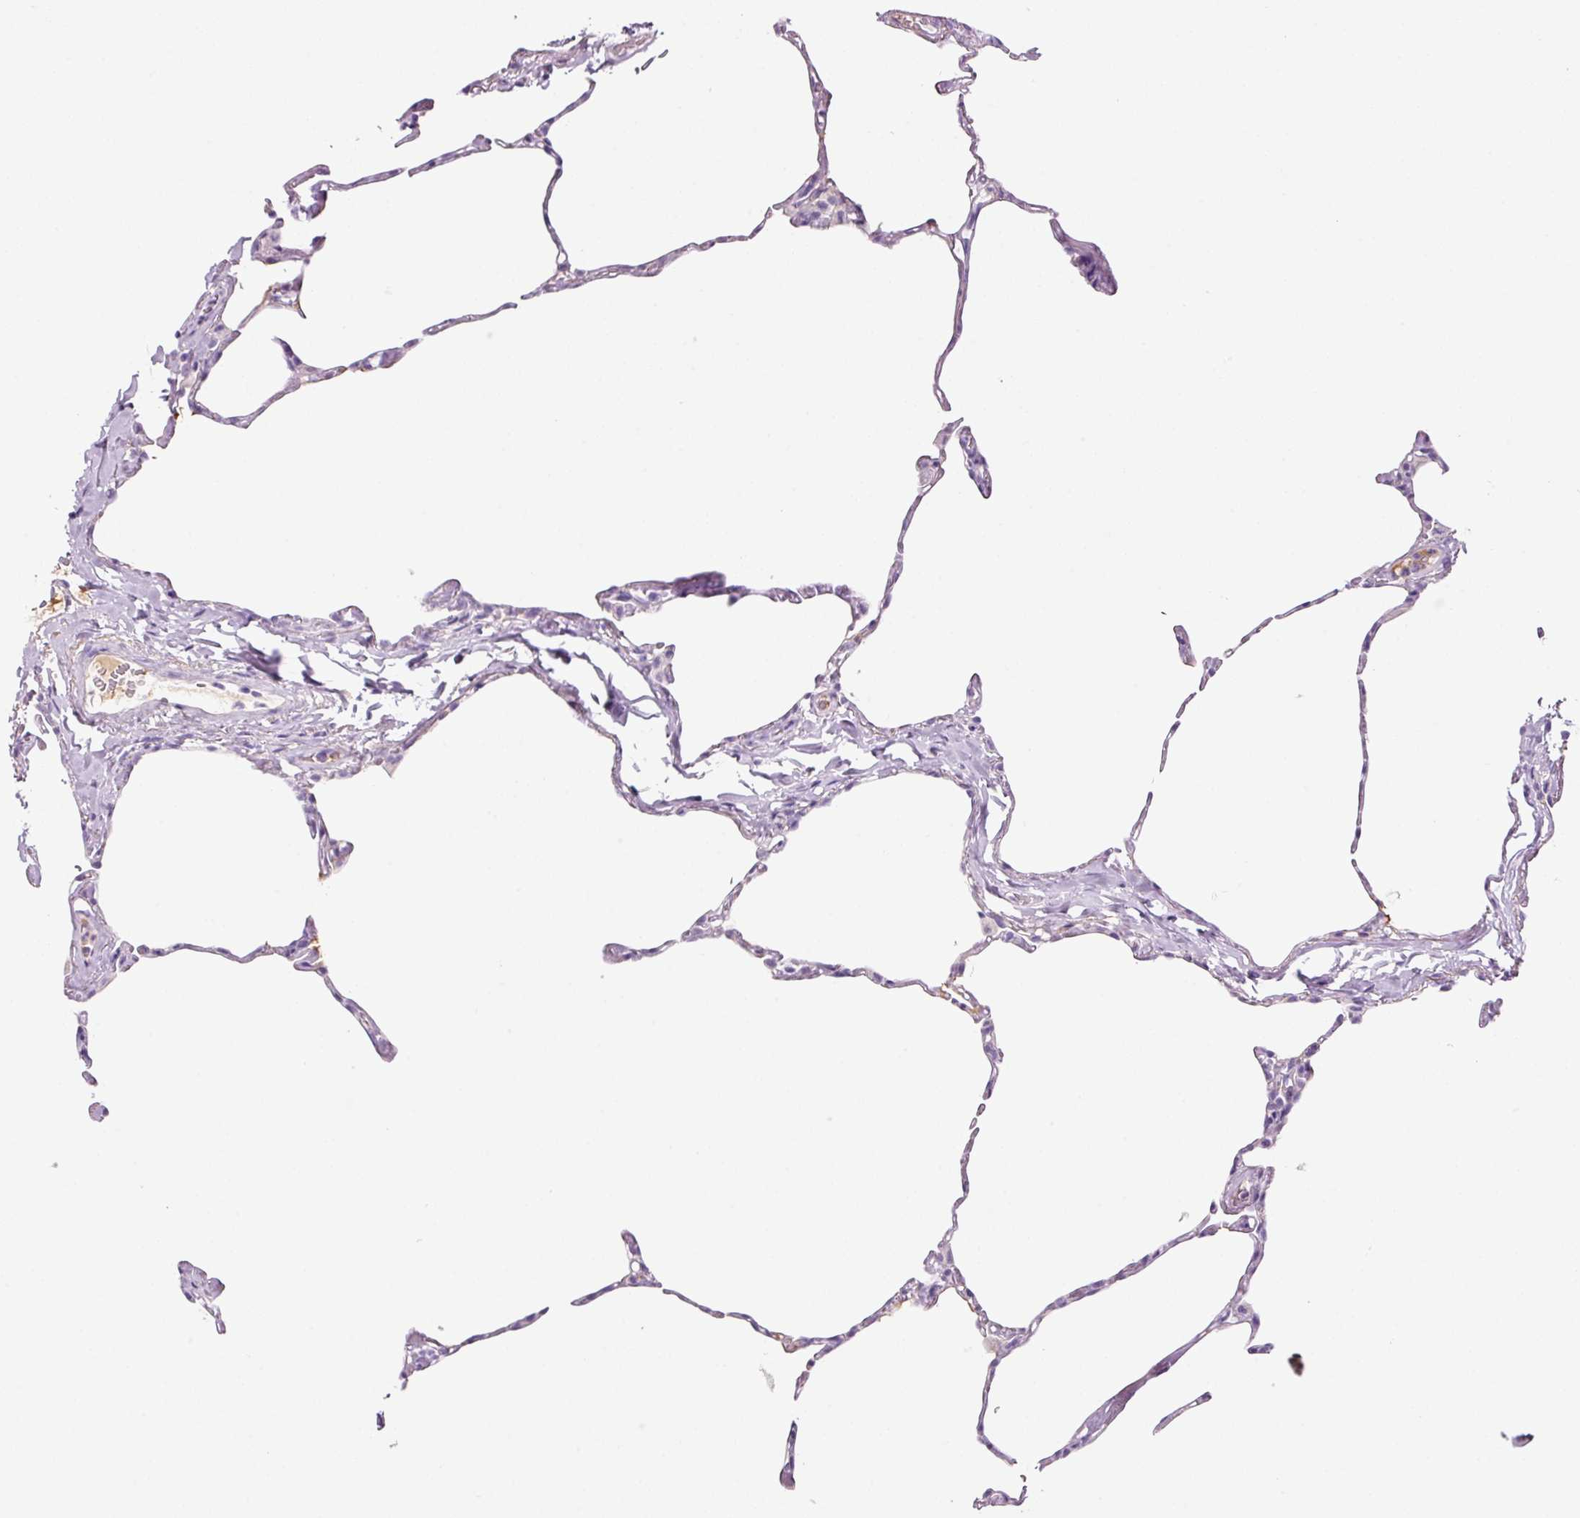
{"staining": {"intensity": "negative", "quantity": "none", "location": "none"}, "tissue": "lung", "cell_type": "Alveolar cells", "image_type": "normal", "snomed": [{"axis": "morphology", "description": "Normal tissue, NOS"}, {"axis": "topography", "description": "Lung"}], "caption": "The micrograph demonstrates no significant positivity in alveolar cells of lung. (Stains: DAB immunohistochemistry with hematoxylin counter stain, Microscopy: brightfield microscopy at high magnification).", "gene": "KLF1", "patient": {"sex": "male", "age": 65}}